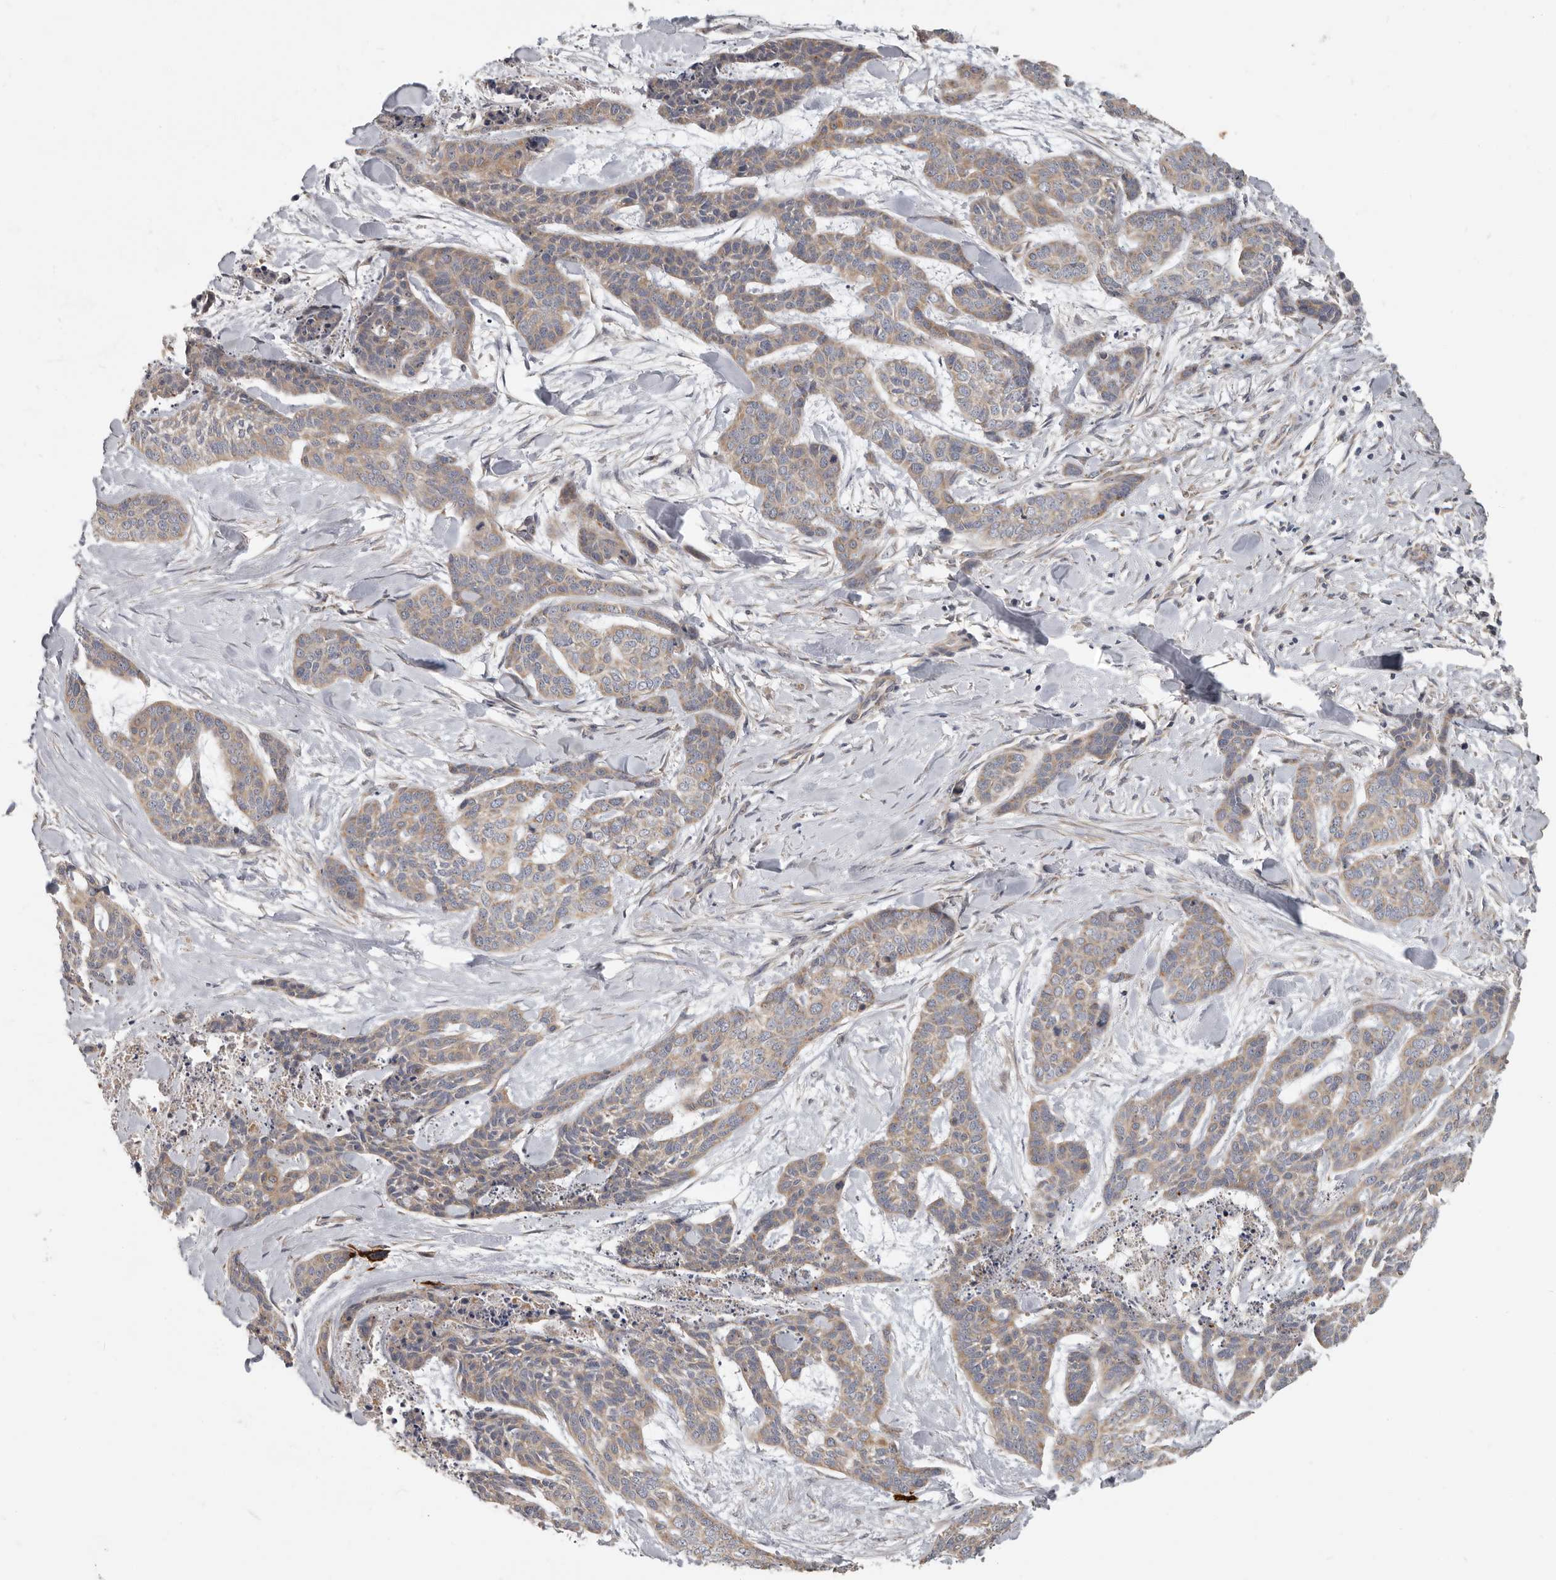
{"staining": {"intensity": "weak", "quantity": ">75%", "location": "cytoplasmic/membranous"}, "tissue": "skin cancer", "cell_type": "Tumor cells", "image_type": "cancer", "snomed": [{"axis": "morphology", "description": "Basal cell carcinoma"}, {"axis": "topography", "description": "Skin"}], "caption": "Immunohistochemistry (IHC) staining of skin cancer (basal cell carcinoma), which demonstrates low levels of weak cytoplasmic/membranous staining in approximately >75% of tumor cells indicating weak cytoplasmic/membranous protein expression. The staining was performed using DAB (brown) for protein detection and nuclei were counterstained in hematoxylin (blue).", "gene": "UNK", "patient": {"sex": "female", "age": 64}}